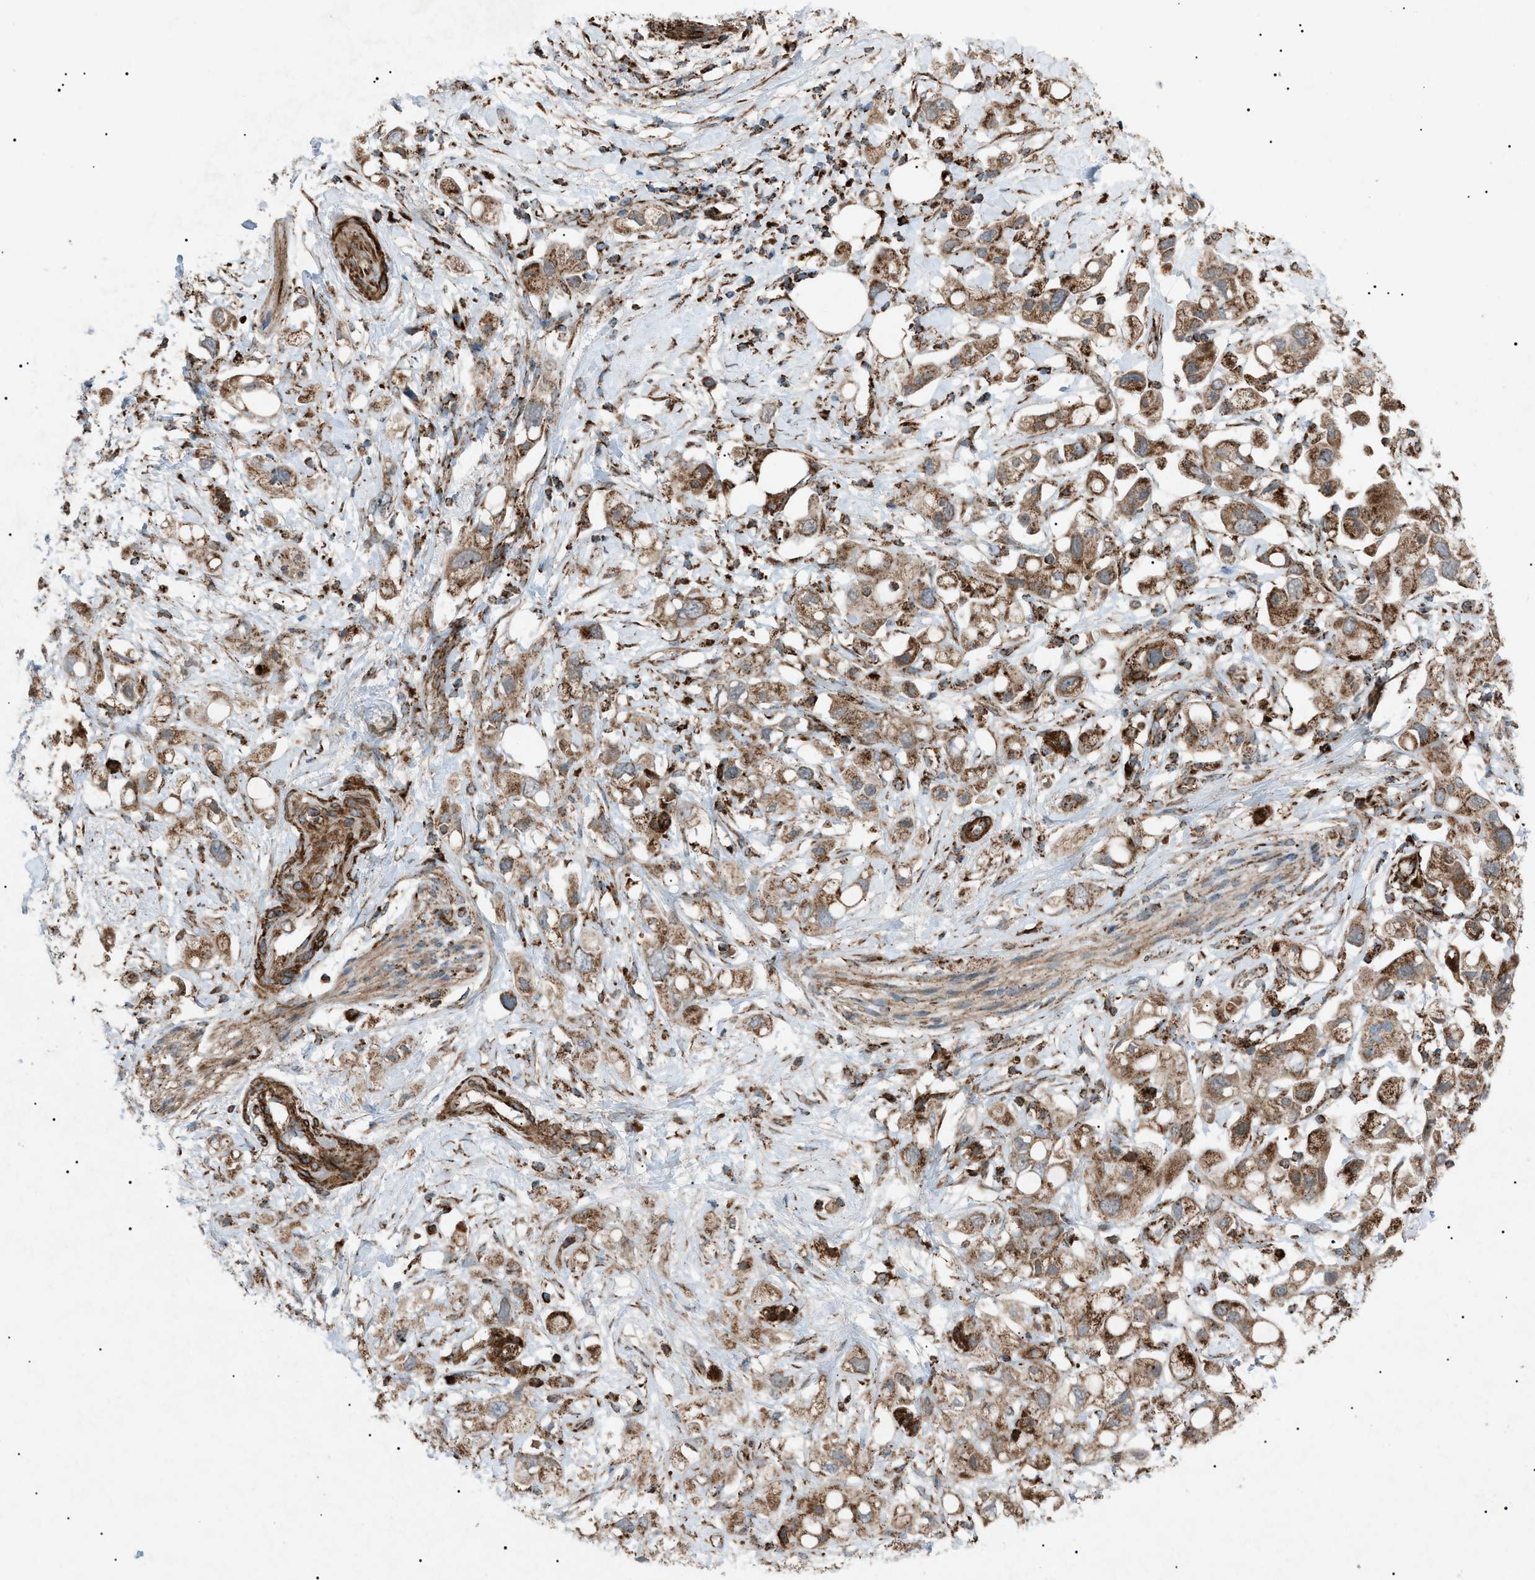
{"staining": {"intensity": "moderate", "quantity": ">75%", "location": "cytoplasmic/membranous"}, "tissue": "pancreatic cancer", "cell_type": "Tumor cells", "image_type": "cancer", "snomed": [{"axis": "morphology", "description": "Adenocarcinoma, NOS"}, {"axis": "topography", "description": "Pancreas"}], "caption": "A high-resolution micrograph shows immunohistochemistry (IHC) staining of adenocarcinoma (pancreatic), which displays moderate cytoplasmic/membranous staining in about >75% of tumor cells. (DAB IHC with brightfield microscopy, high magnification).", "gene": "C1GALT1C1", "patient": {"sex": "female", "age": 56}}